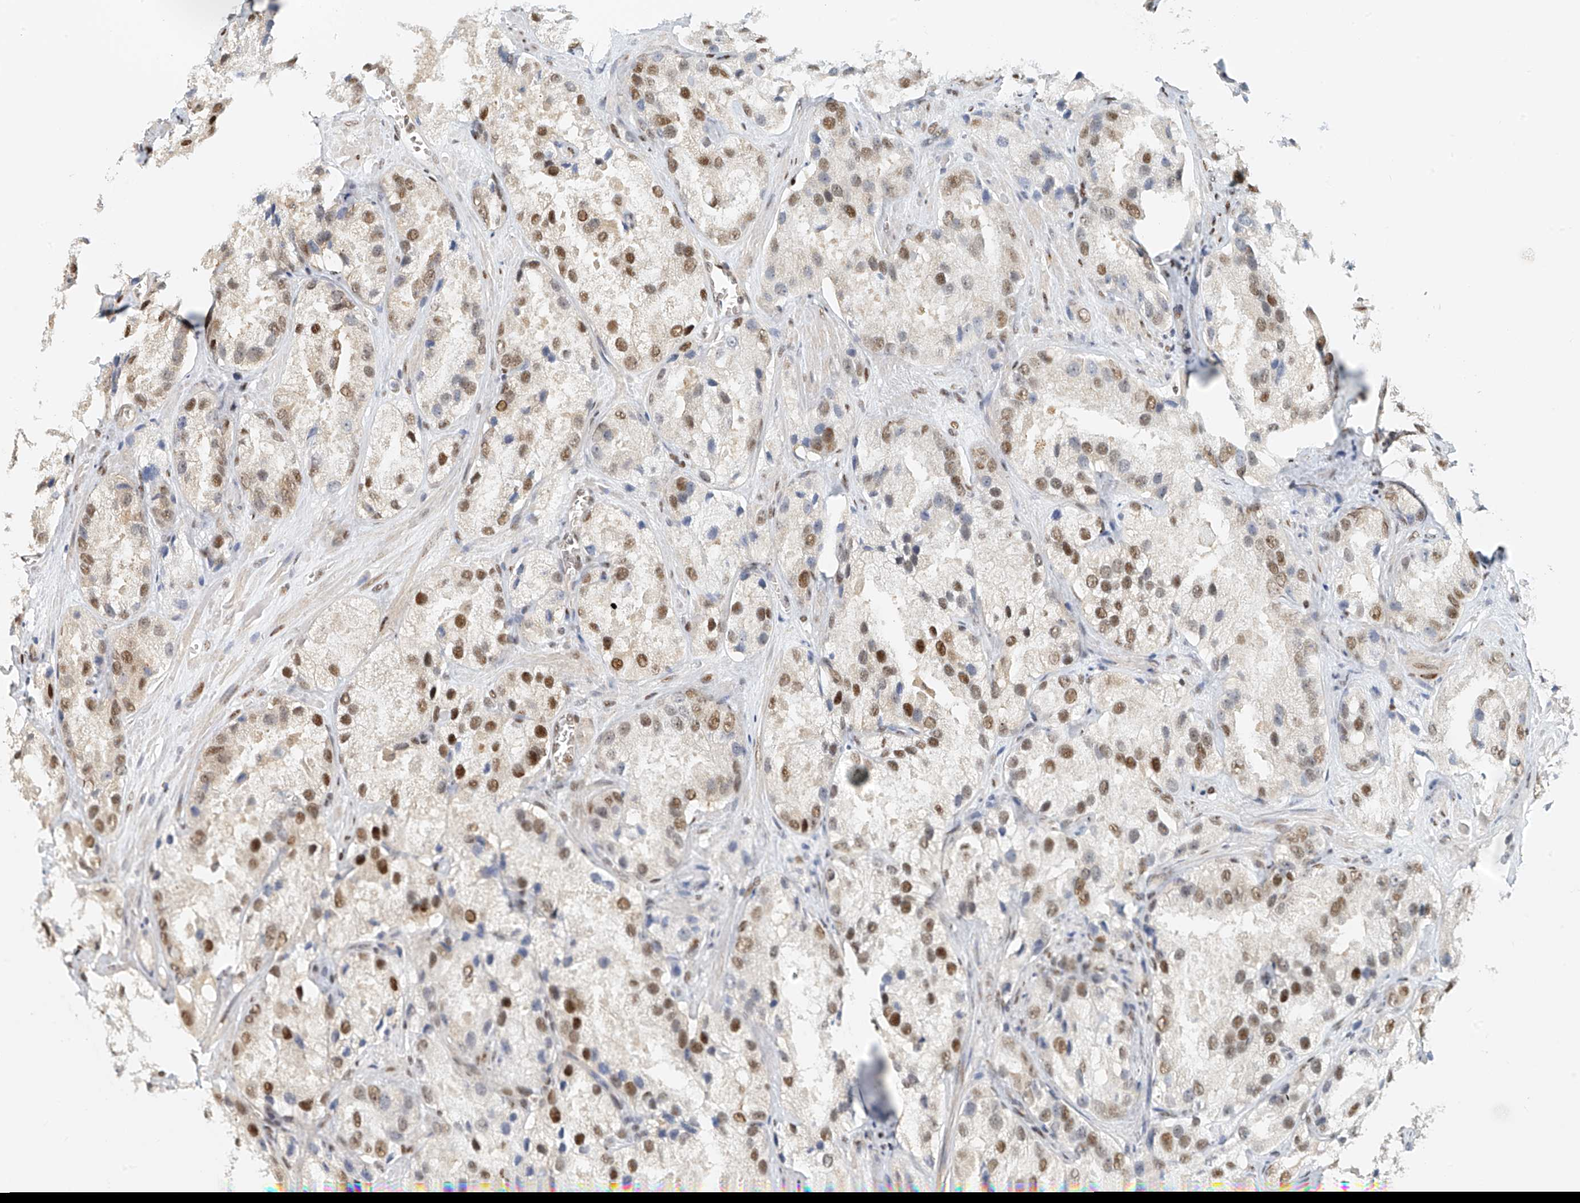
{"staining": {"intensity": "moderate", "quantity": ">75%", "location": "nuclear"}, "tissue": "prostate cancer", "cell_type": "Tumor cells", "image_type": "cancer", "snomed": [{"axis": "morphology", "description": "Adenocarcinoma, High grade"}, {"axis": "topography", "description": "Prostate"}], "caption": "Moderate nuclear expression for a protein is identified in about >75% of tumor cells of prostate adenocarcinoma (high-grade) using IHC.", "gene": "ZNF514", "patient": {"sex": "male", "age": 66}}